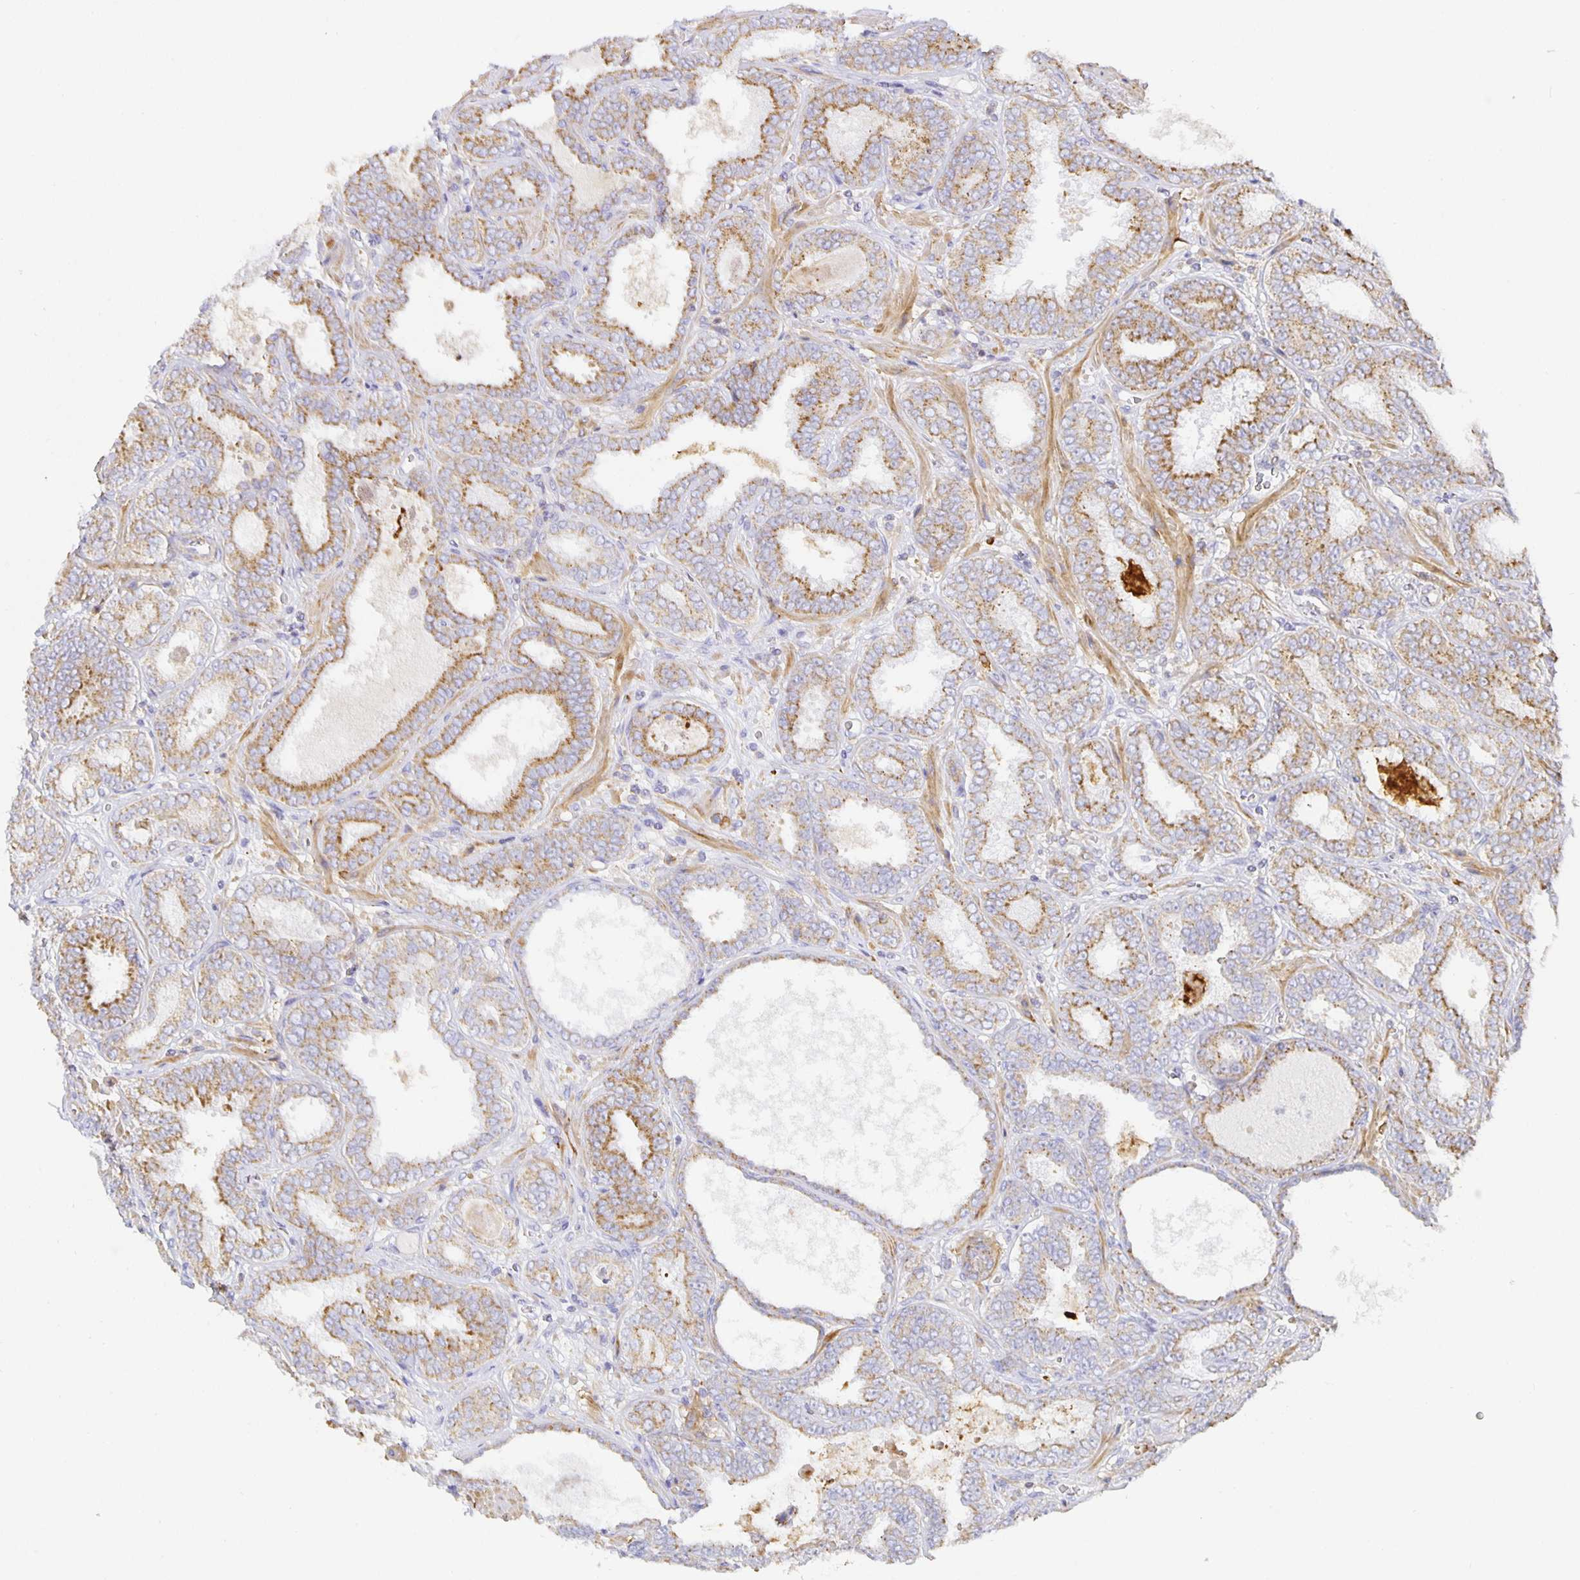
{"staining": {"intensity": "moderate", "quantity": "25%-75%", "location": "cytoplasmic/membranous"}, "tissue": "prostate cancer", "cell_type": "Tumor cells", "image_type": "cancer", "snomed": [{"axis": "morphology", "description": "Adenocarcinoma, High grade"}, {"axis": "topography", "description": "Prostate"}], "caption": "About 25%-75% of tumor cells in prostate cancer (high-grade adenocarcinoma) exhibit moderate cytoplasmic/membranous protein staining as visualized by brown immunohistochemical staining.", "gene": "FLRT3", "patient": {"sex": "male", "age": 72}}